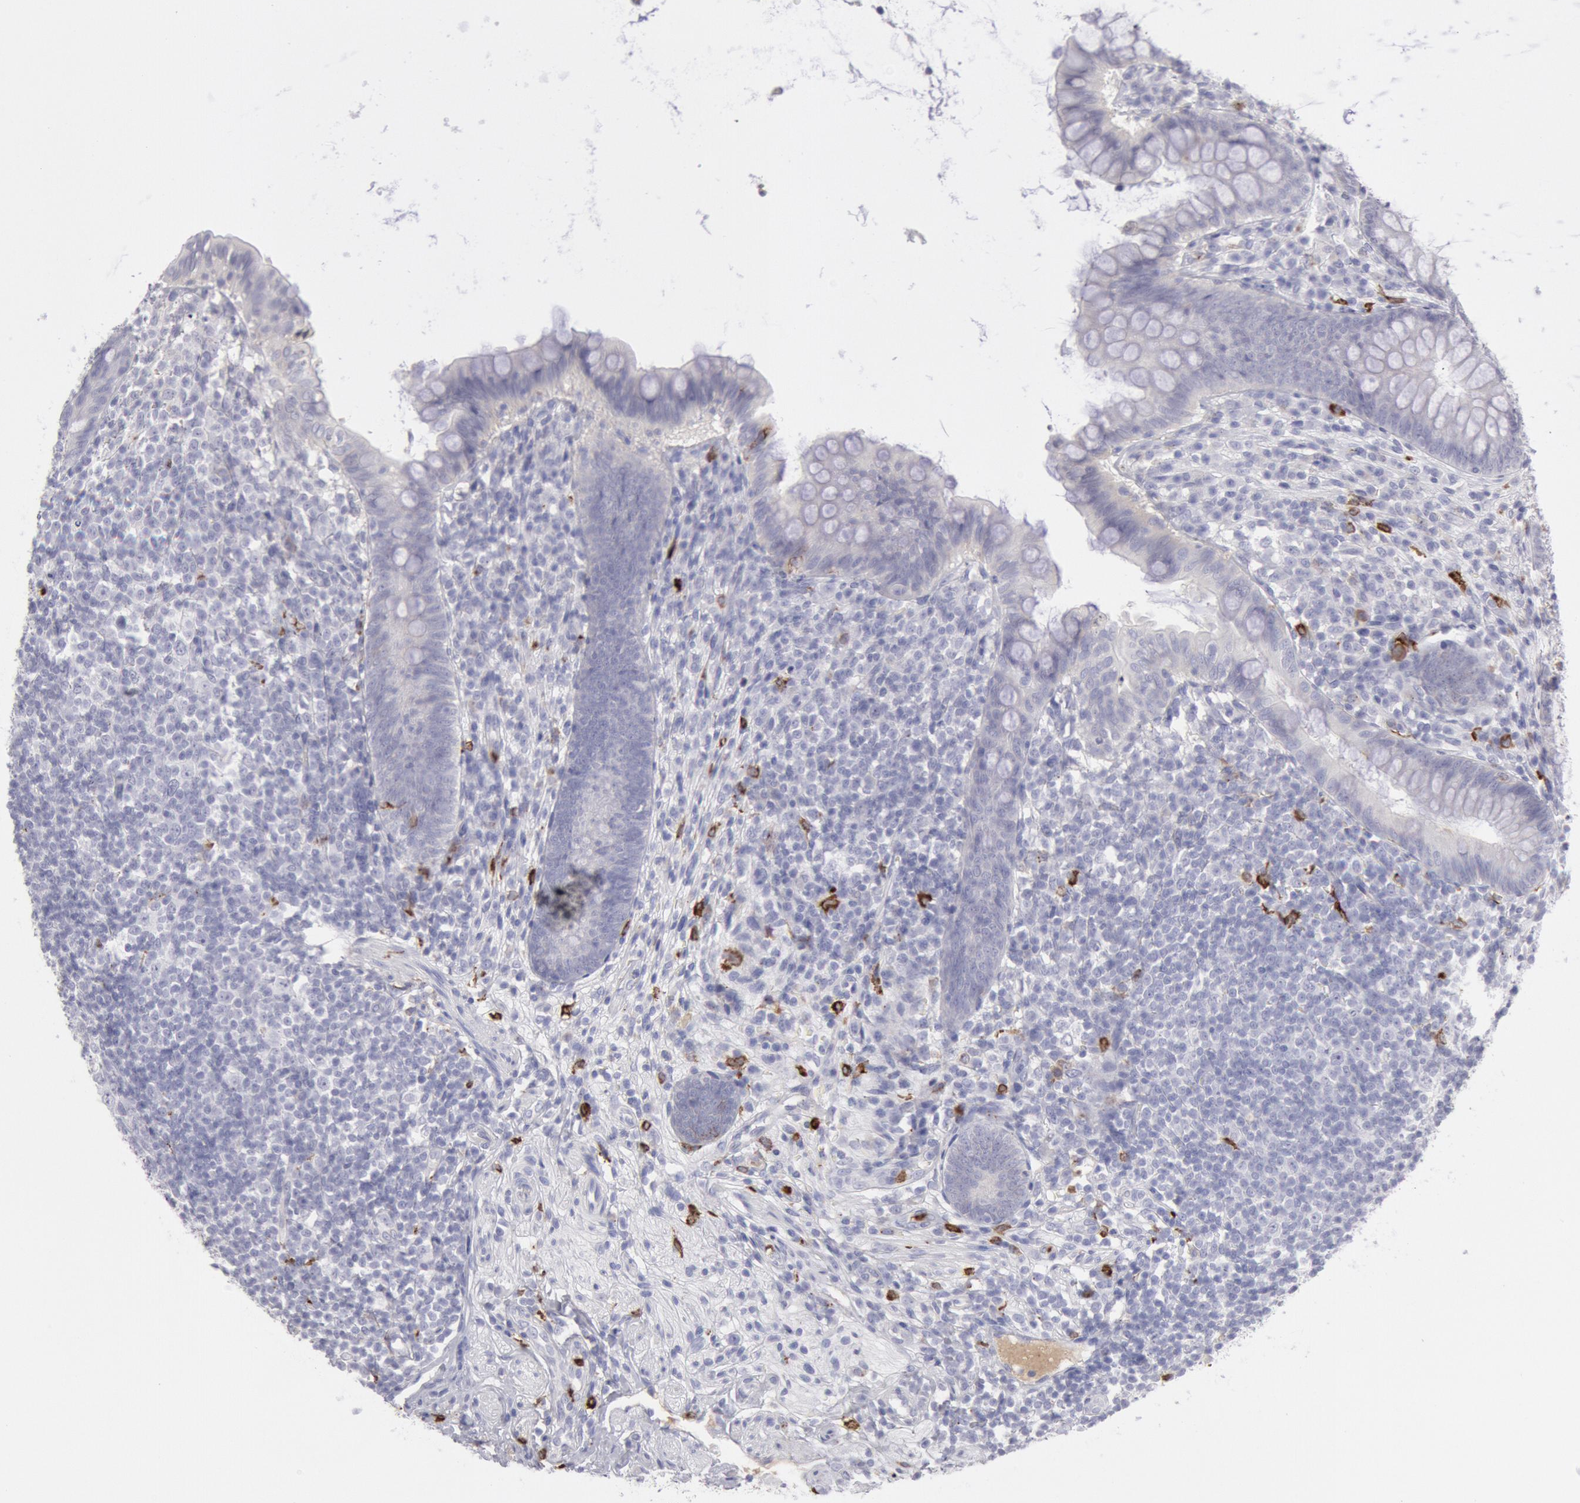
{"staining": {"intensity": "negative", "quantity": "none", "location": "none"}, "tissue": "appendix", "cell_type": "Glandular cells", "image_type": "normal", "snomed": [{"axis": "morphology", "description": "Normal tissue, NOS"}, {"axis": "topography", "description": "Appendix"}], "caption": "This is an immunohistochemistry micrograph of unremarkable human appendix. There is no expression in glandular cells.", "gene": "FCN1", "patient": {"sex": "female", "age": 66}}